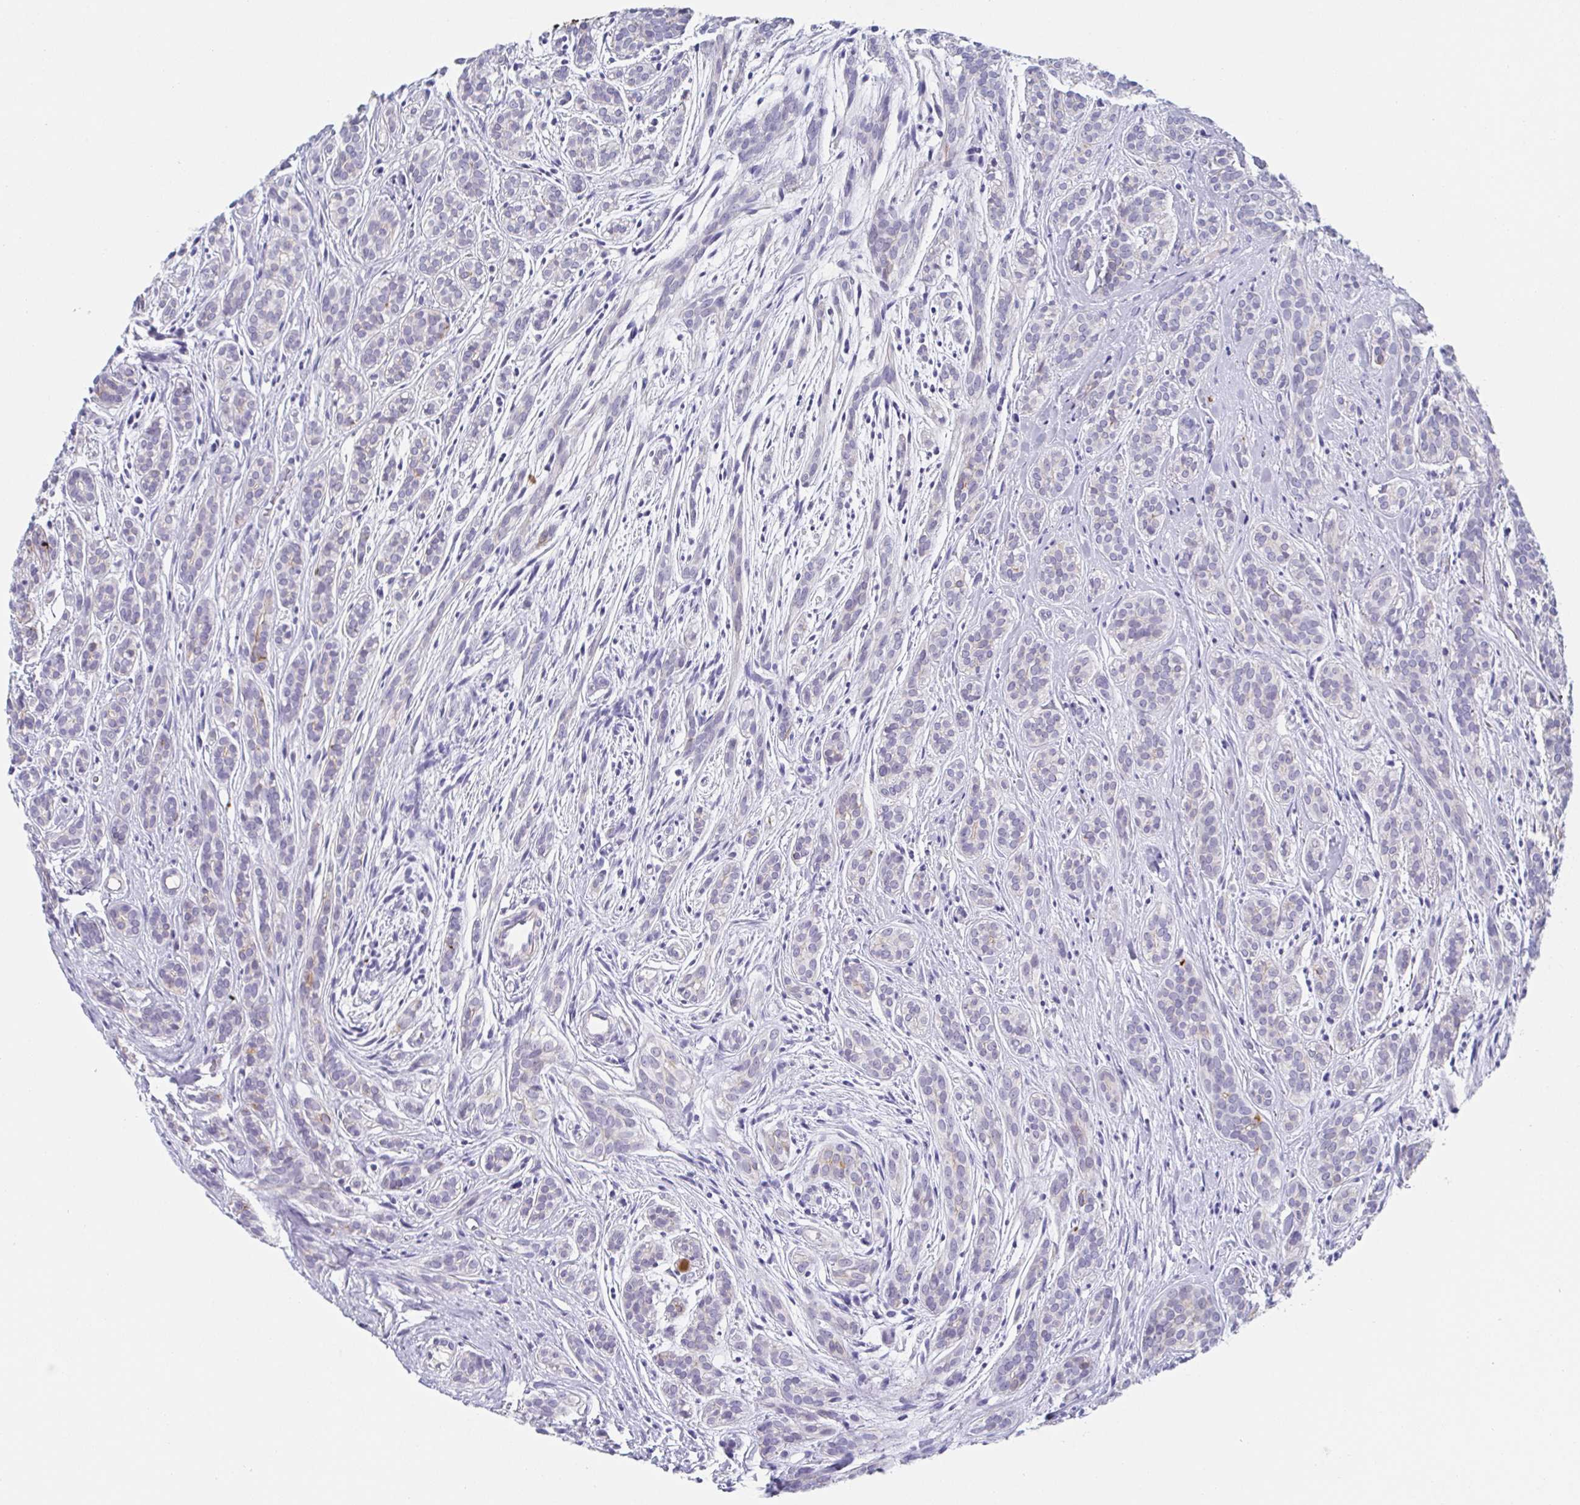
{"staining": {"intensity": "negative", "quantity": "none", "location": "none"}, "tissue": "head and neck cancer", "cell_type": "Tumor cells", "image_type": "cancer", "snomed": [{"axis": "morphology", "description": "Adenocarcinoma, NOS"}, {"axis": "topography", "description": "Head-Neck"}], "caption": "Micrograph shows no significant protein positivity in tumor cells of head and neck cancer.", "gene": "RHOV", "patient": {"sex": "female", "age": 57}}